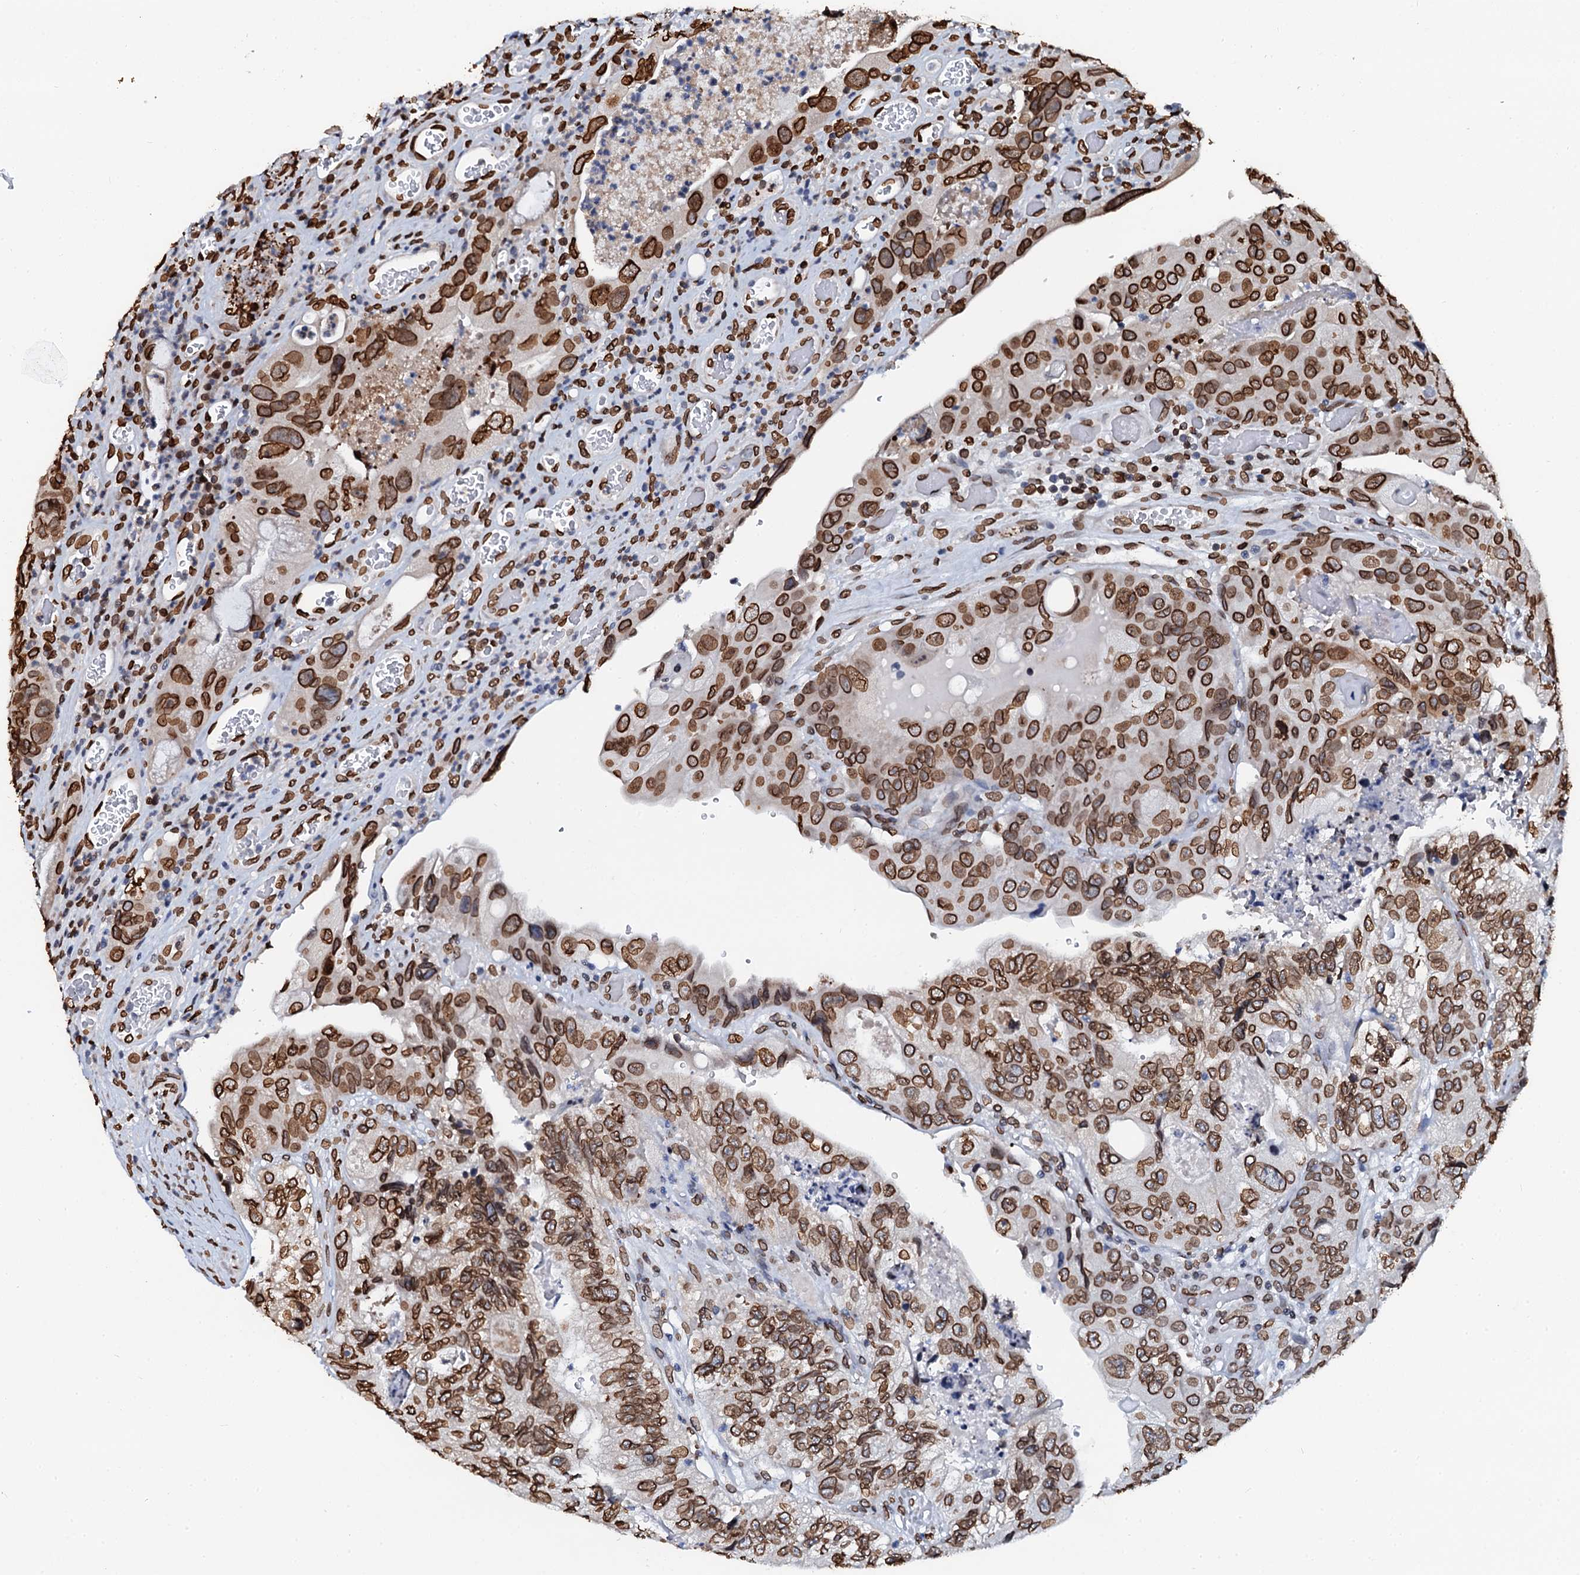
{"staining": {"intensity": "strong", "quantity": ">75%", "location": "cytoplasmic/membranous,nuclear"}, "tissue": "colorectal cancer", "cell_type": "Tumor cells", "image_type": "cancer", "snomed": [{"axis": "morphology", "description": "Adenocarcinoma, NOS"}, {"axis": "topography", "description": "Rectum"}], "caption": "The histopathology image demonstrates a brown stain indicating the presence of a protein in the cytoplasmic/membranous and nuclear of tumor cells in colorectal cancer (adenocarcinoma).", "gene": "KATNAL2", "patient": {"sex": "male", "age": 63}}